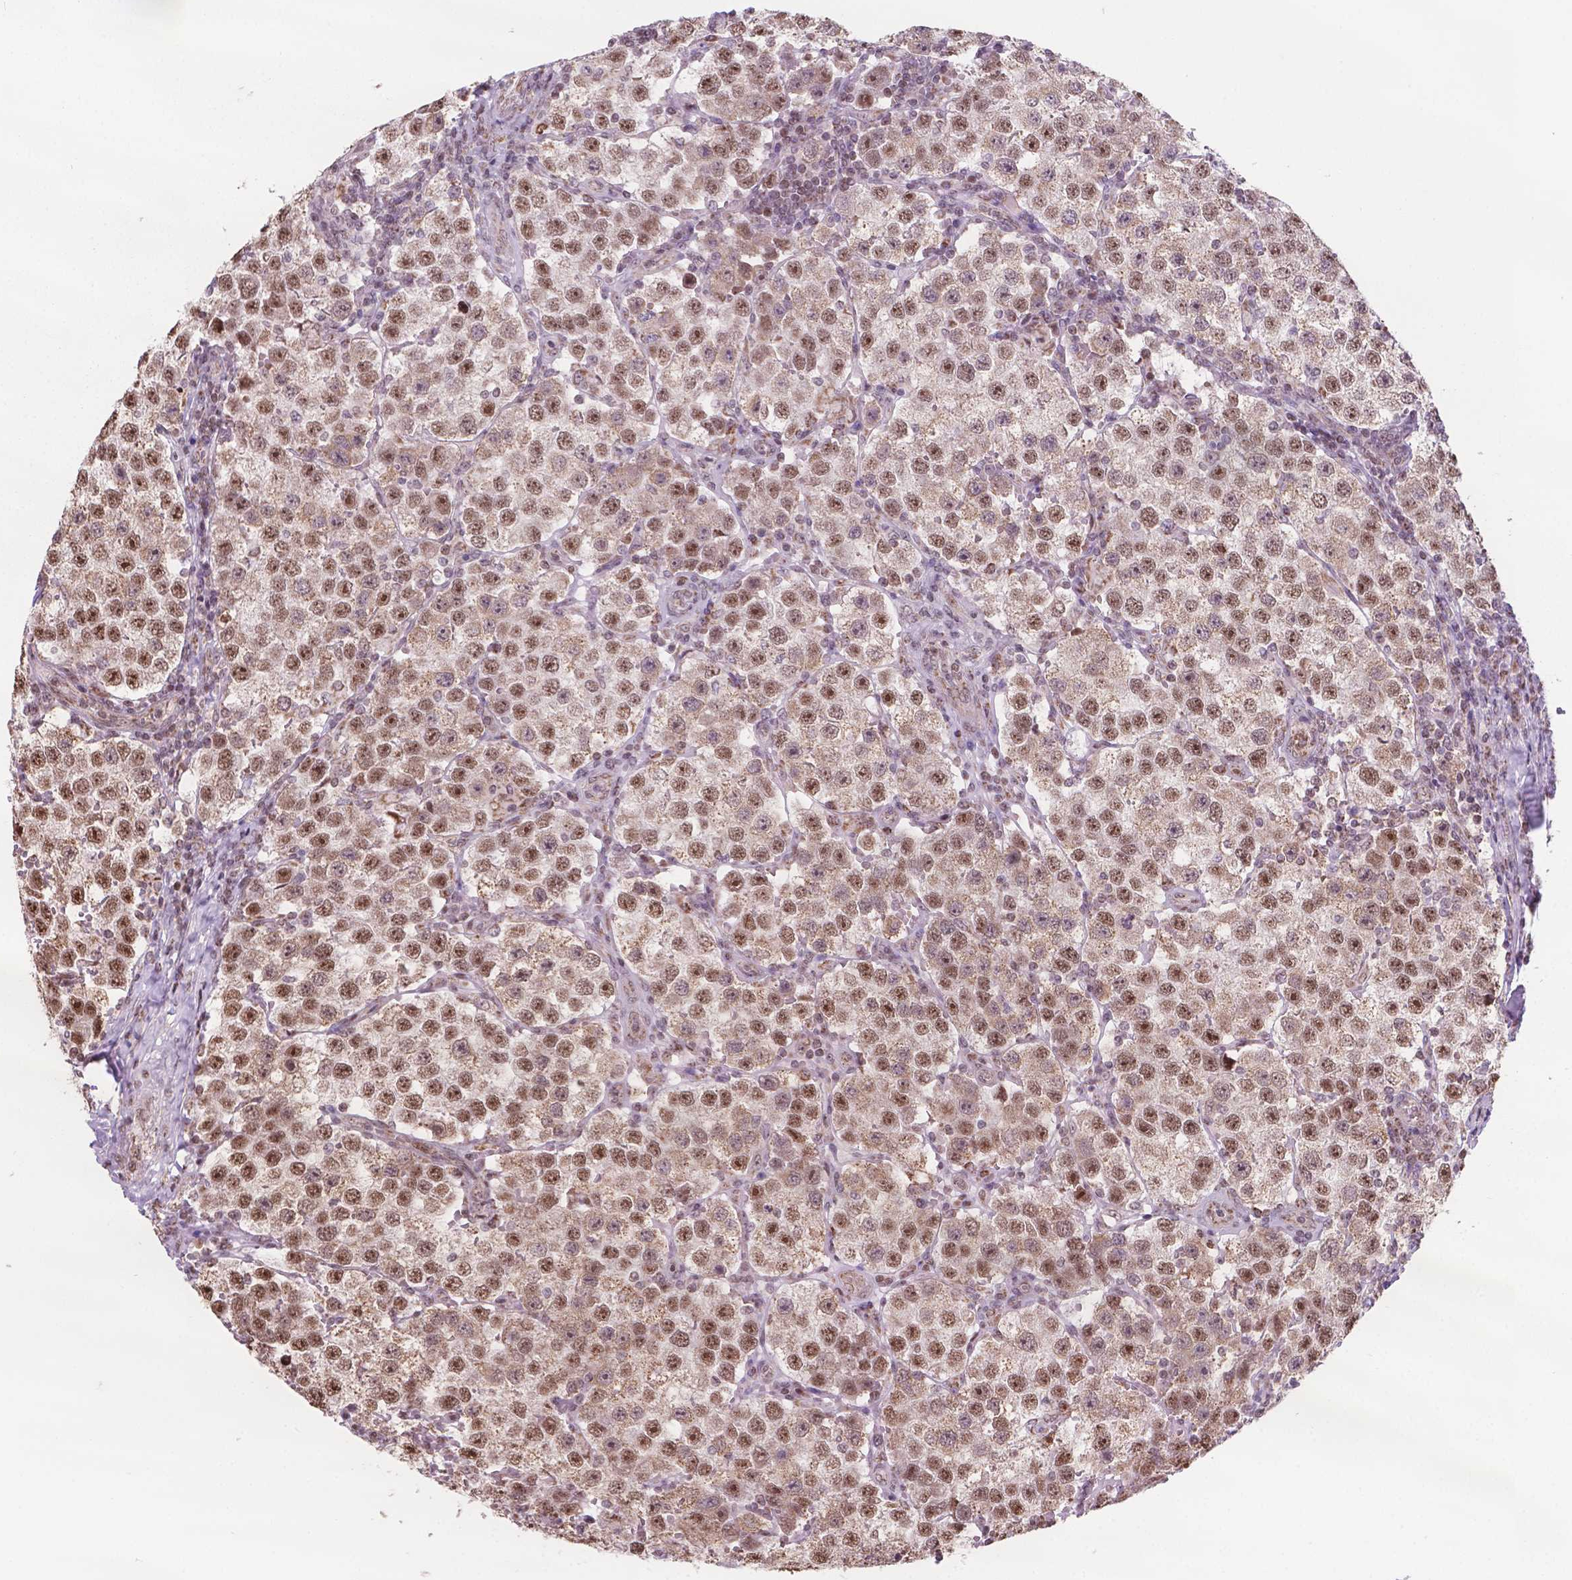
{"staining": {"intensity": "moderate", "quantity": ">75%", "location": "cytoplasmic/membranous,nuclear"}, "tissue": "testis cancer", "cell_type": "Tumor cells", "image_type": "cancer", "snomed": [{"axis": "morphology", "description": "Seminoma, NOS"}, {"axis": "topography", "description": "Testis"}], "caption": "Immunohistochemistry (IHC) photomicrograph of neoplastic tissue: testis cancer stained using immunohistochemistry (IHC) exhibits medium levels of moderate protein expression localized specifically in the cytoplasmic/membranous and nuclear of tumor cells, appearing as a cytoplasmic/membranous and nuclear brown color.", "gene": "NDUFA10", "patient": {"sex": "male", "age": 37}}